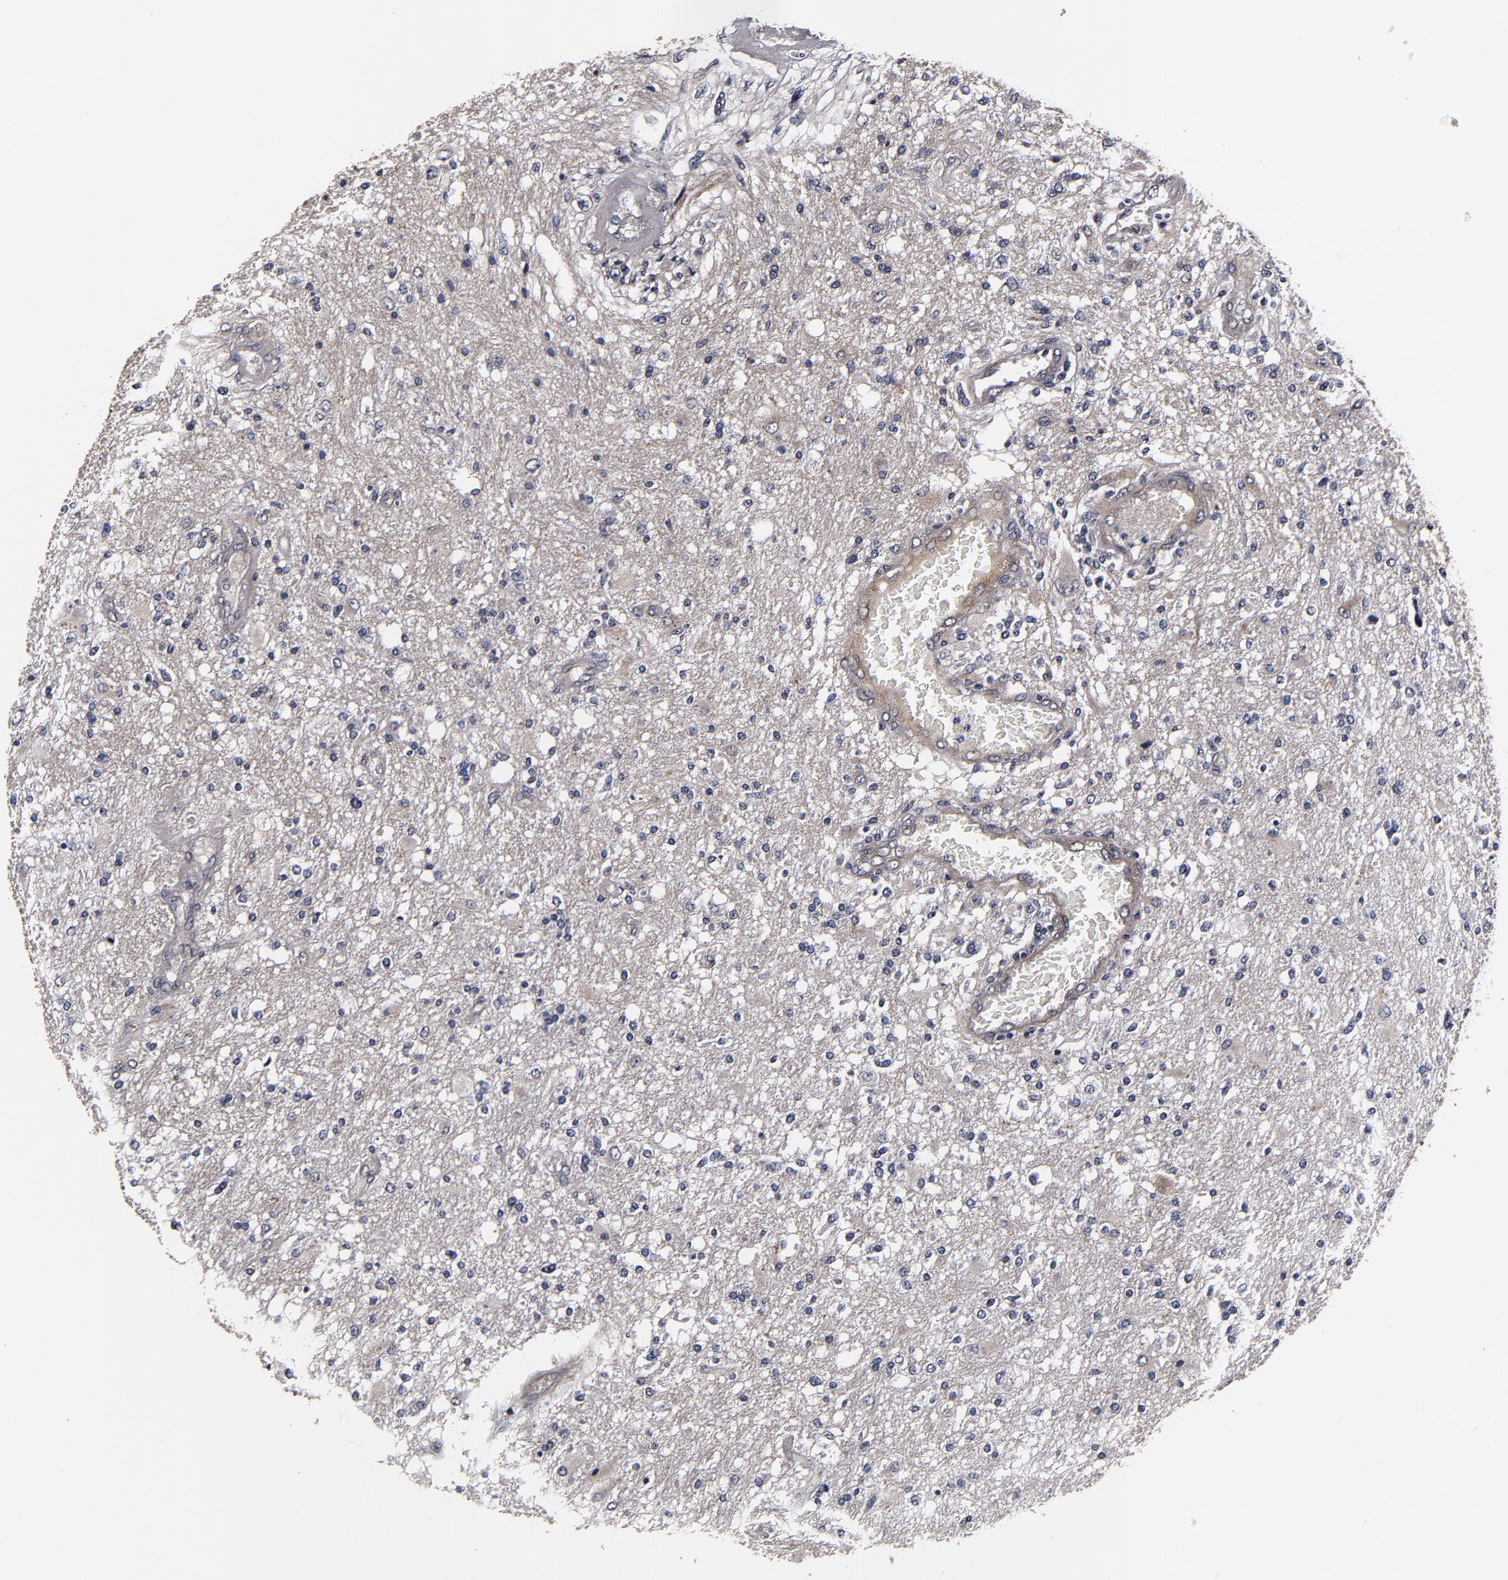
{"staining": {"intensity": "negative", "quantity": "none", "location": "none"}, "tissue": "glioma", "cell_type": "Tumor cells", "image_type": "cancer", "snomed": [{"axis": "morphology", "description": "Glioma, malignant, High grade"}, {"axis": "topography", "description": "Cerebral cortex"}], "caption": "IHC photomicrograph of human glioma stained for a protein (brown), which exhibits no expression in tumor cells.", "gene": "MMP15", "patient": {"sex": "male", "age": 79}}